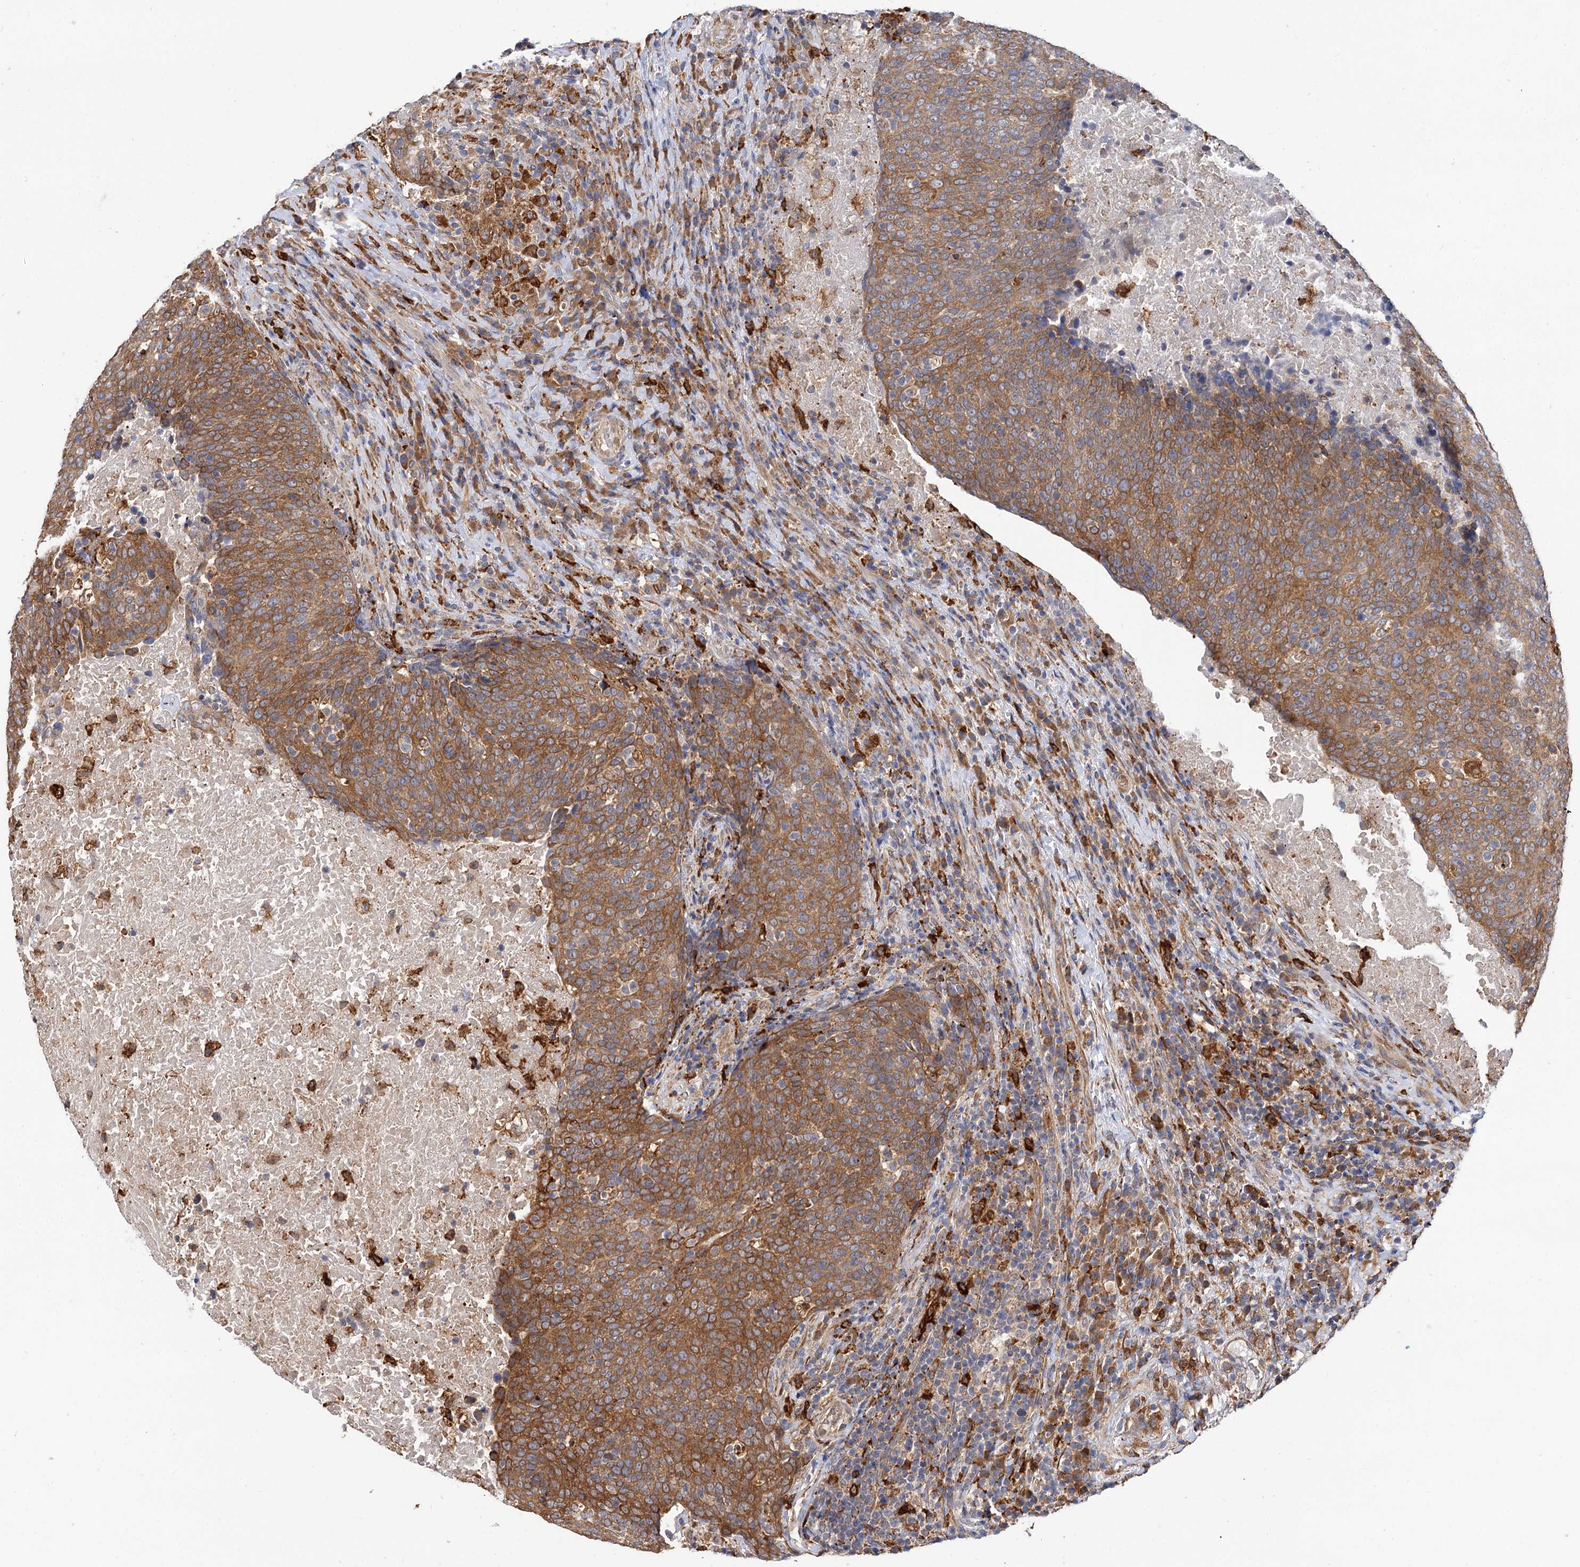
{"staining": {"intensity": "moderate", "quantity": ">75%", "location": "cytoplasmic/membranous"}, "tissue": "head and neck cancer", "cell_type": "Tumor cells", "image_type": "cancer", "snomed": [{"axis": "morphology", "description": "Squamous cell carcinoma, NOS"}, {"axis": "morphology", "description": "Squamous cell carcinoma, metastatic, NOS"}, {"axis": "topography", "description": "Lymph node"}, {"axis": "topography", "description": "Head-Neck"}], "caption": "Head and neck cancer stained with immunohistochemistry (IHC) exhibits moderate cytoplasmic/membranous staining in about >75% of tumor cells. (DAB = brown stain, brightfield microscopy at high magnification).", "gene": "PPIP5K2", "patient": {"sex": "male", "age": 62}}